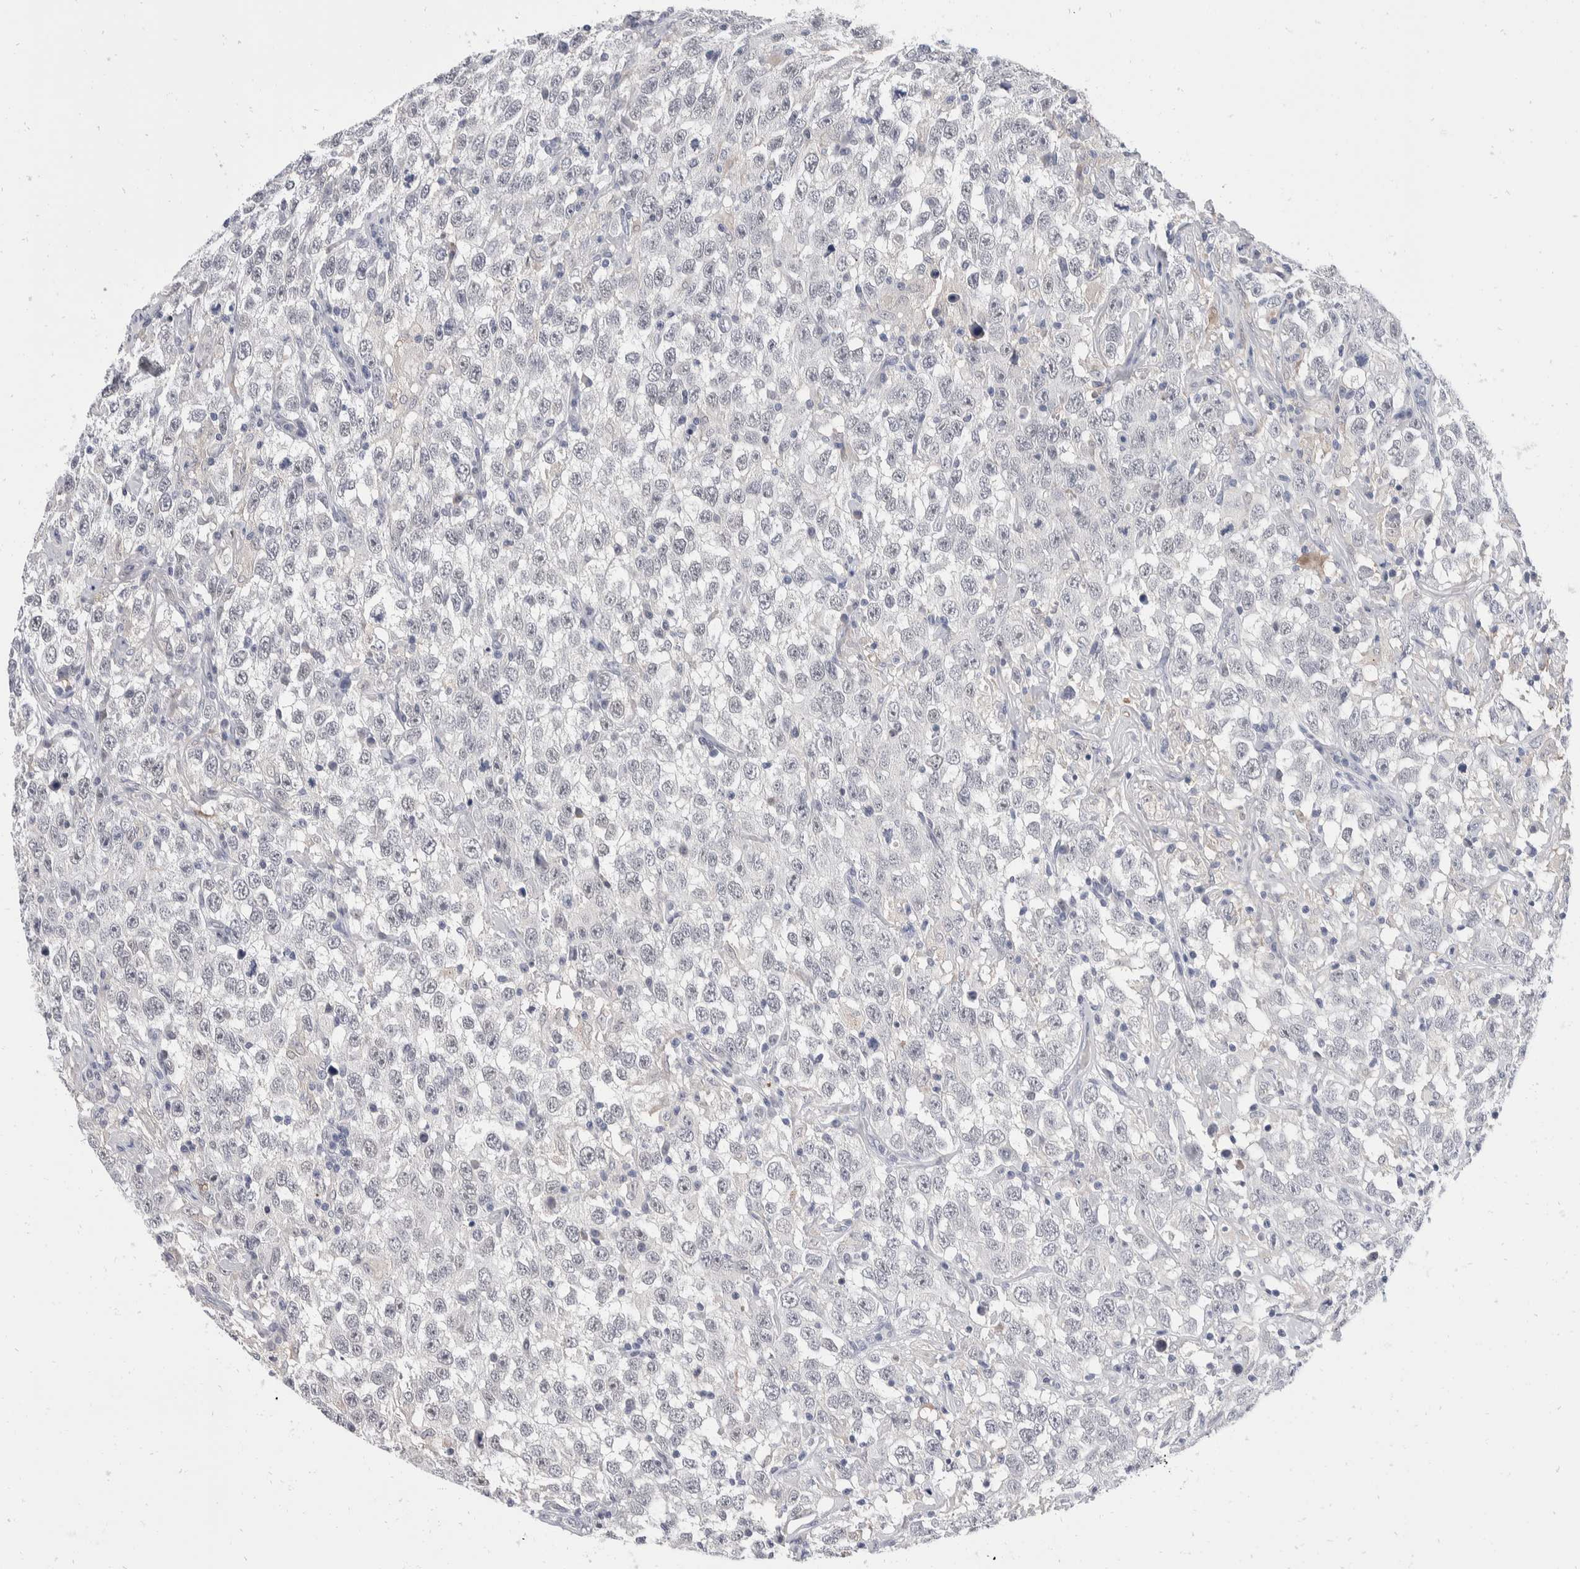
{"staining": {"intensity": "negative", "quantity": "none", "location": "none"}, "tissue": "testis cancer", "cell_type": "Tumor cells", "image_type": "cancer", "snomed": [{"axis": "morphology", "description": "Seminoma, NOS"}, {"axis": "topography", "description": "Testis"}], "caption": "Immunohistochemical staining of human testis seminoma demonstrates no significant staining in tumor cells.", "gene": "CATSPERD", "patient": {"sex": "male", "age": 41}}